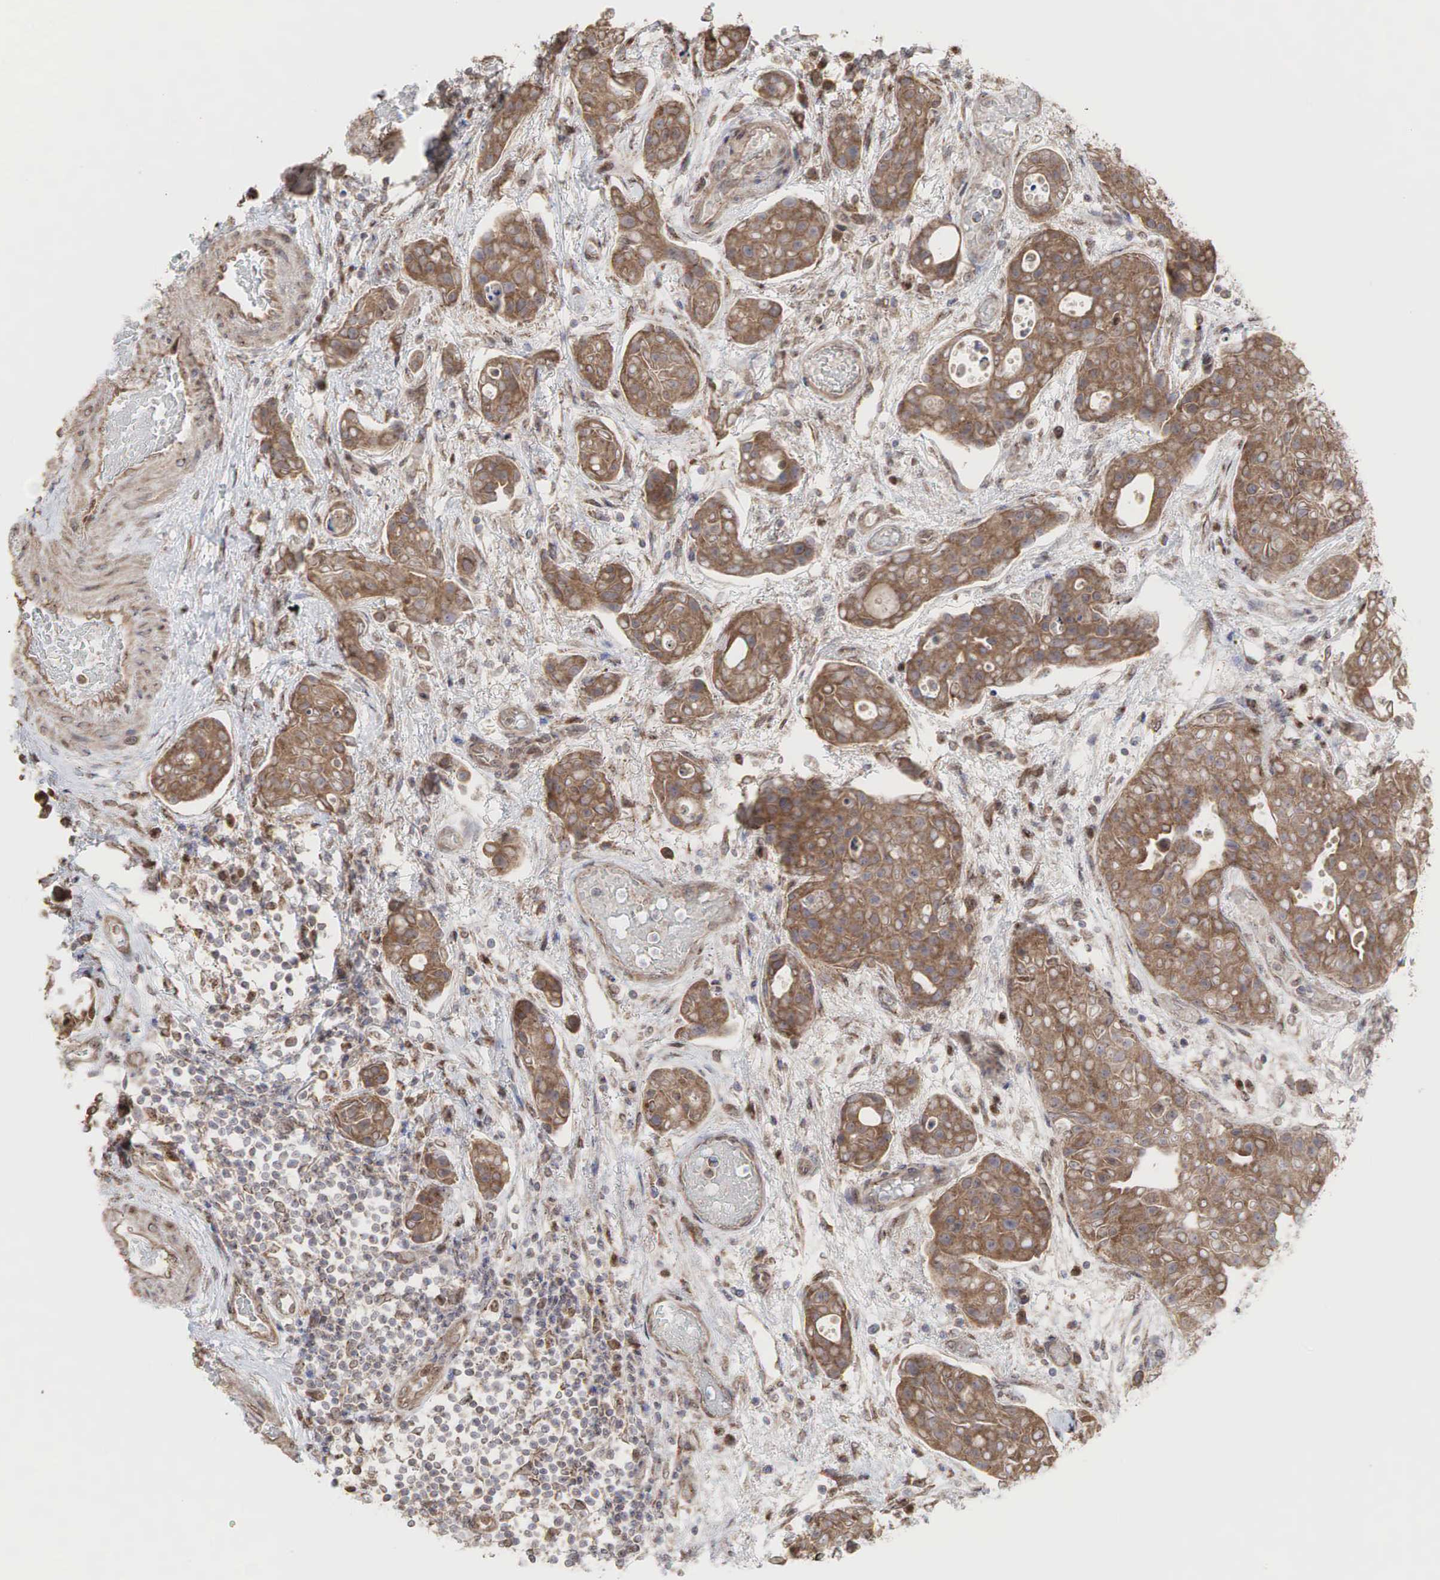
{"staining": {"intensity": "moderate", "quantity": ">75%", "location": "cytoplasmic/membranous,nuclear"}, "tissue": "urothelial cancer", "cell_type": "Tumor cells", "image_type": "cancer", "snomed": [{"axis": "morphology", "description": "Urothelial carcinoma, High grade"}, {"axis": "topography", "description": "Urinary bladder"}], "caption": "Tumor cells exhibit moderate cytoplasmic/membranous and nuclear expression in approximately >75% of cells in high-grade urothelial carcinoma.", "gene": "PABPC5", "patient": {"sex": "male", "age": 78}}